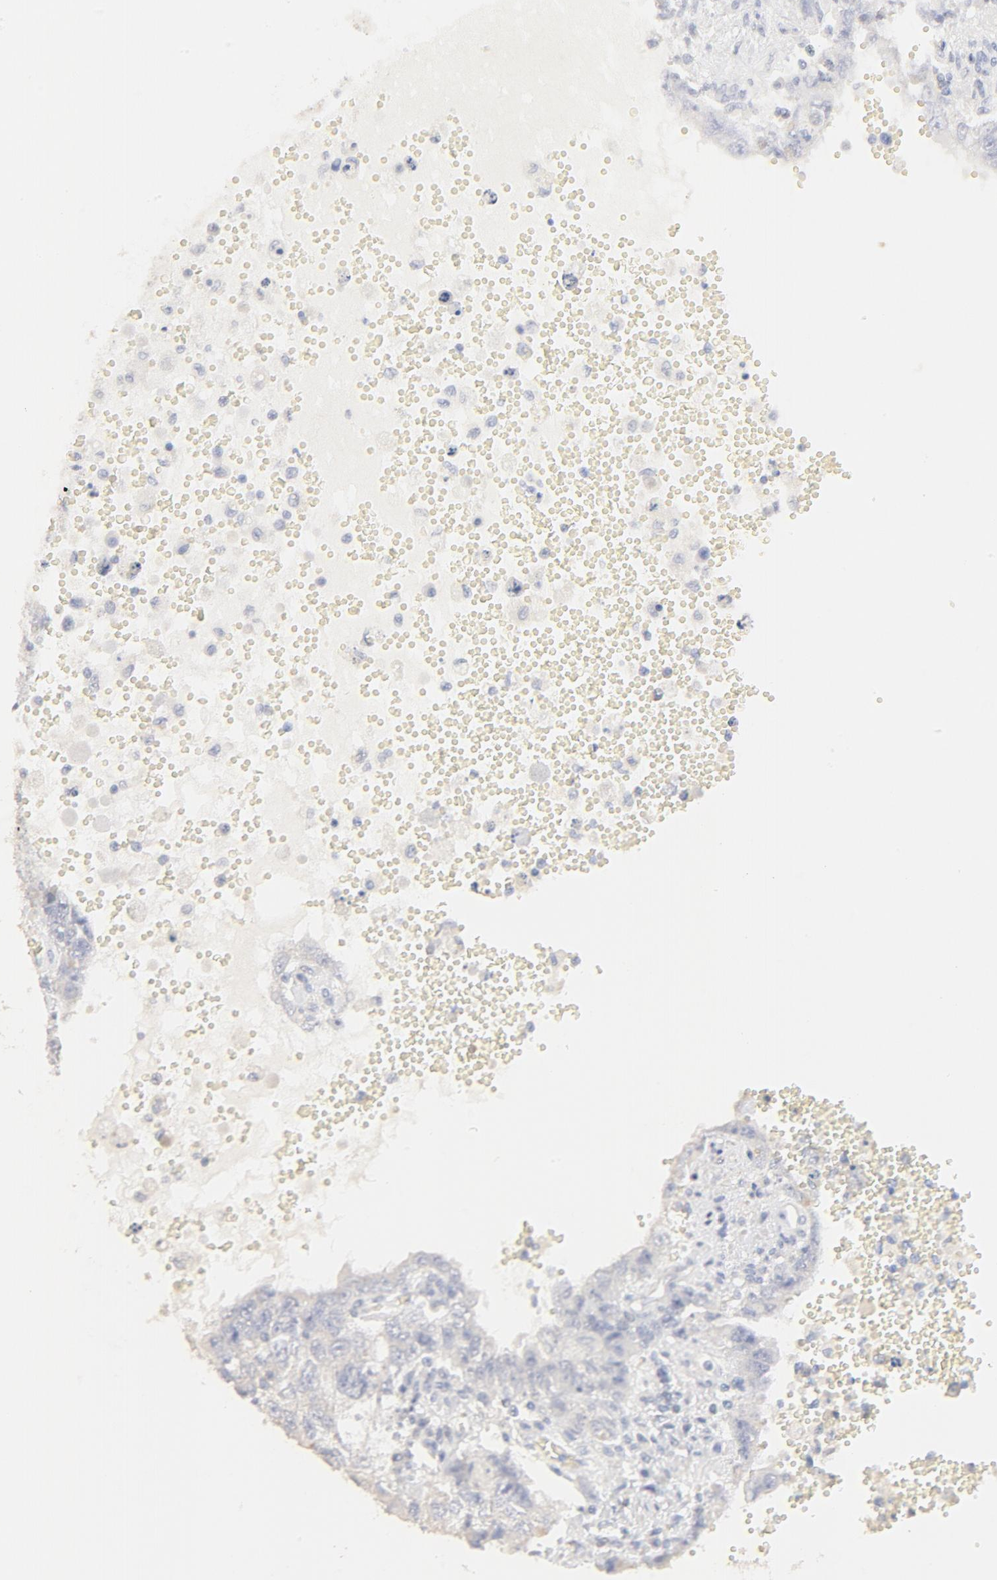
{"staining": {"intensity": "negative", "quantity": "none", "location": "none"}, "tissue": "testis cancer", "cell_type": "Tumor cells", "image_type": "cancer", "snomed": [{"axis": "morphology", "description": "Carcinoma, Embryonal, NOS"}, {"axis": "topography", "description": "Testis"}], "caption": "Immunohistochemical staining of human testis cancer (embryonal carcinoma) reveals no significant expression in tumor cells.", "gene": "FCGBP", "patient": {"sex": "male", "age": 26}}